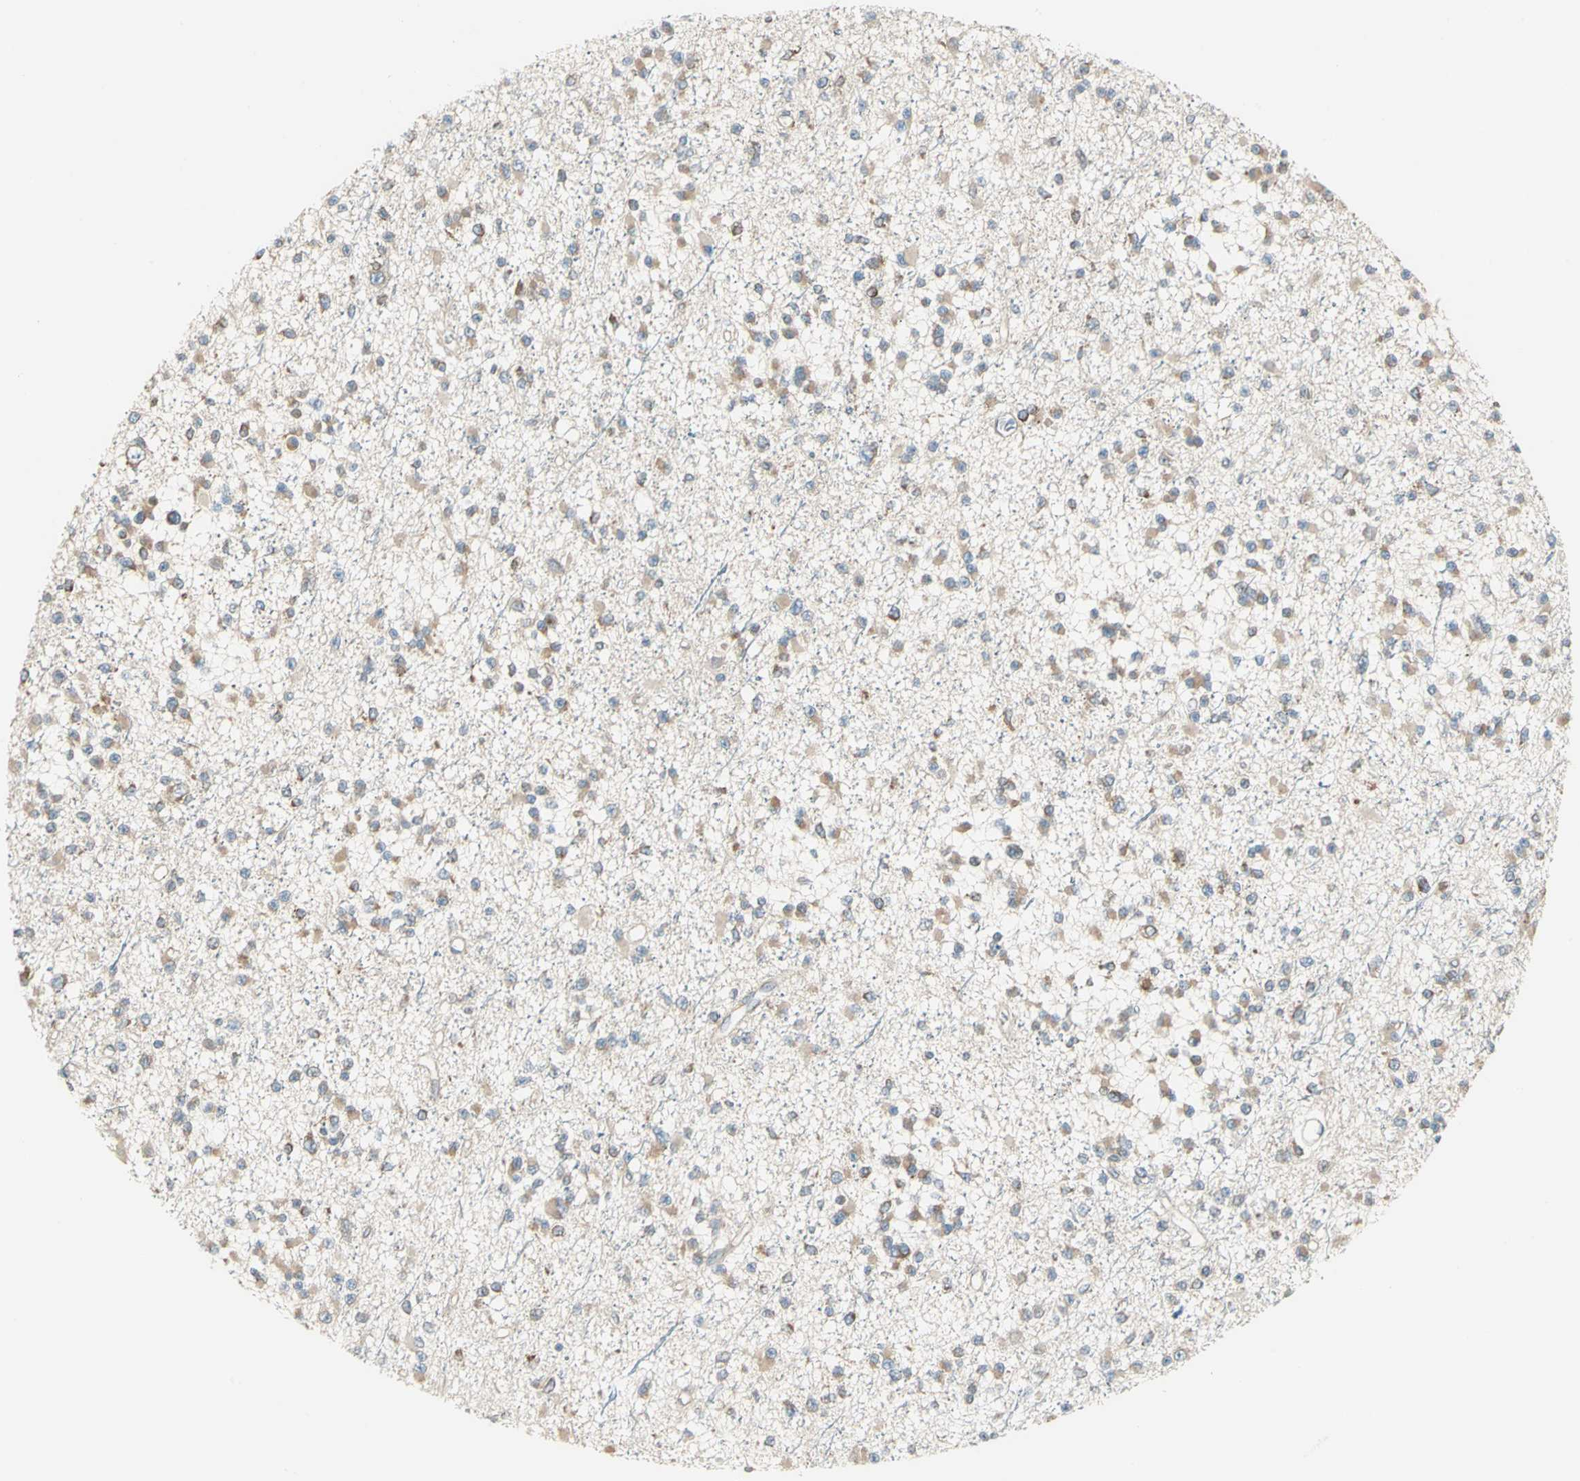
{"staining": {"intensity": "moderate", "quantity": ">75%", "location": "cytoplasmic/membranous"}, "tissue": "glioma", "cell_type": "Tumor cells", "image_type": "cancer", "snomed": [{"axis": "morphology", "description": "Glioma, malignant, Low grade"}, {"axis": "topography", "description": "Brain"}], "caption": "IHC of human glioma shows medium levels of moderate cytoplasmic/membranous expression in approximately >75% of tumor cells.", "gene": "PDIA4", "patient": {"sex": "female", "age": 22}}